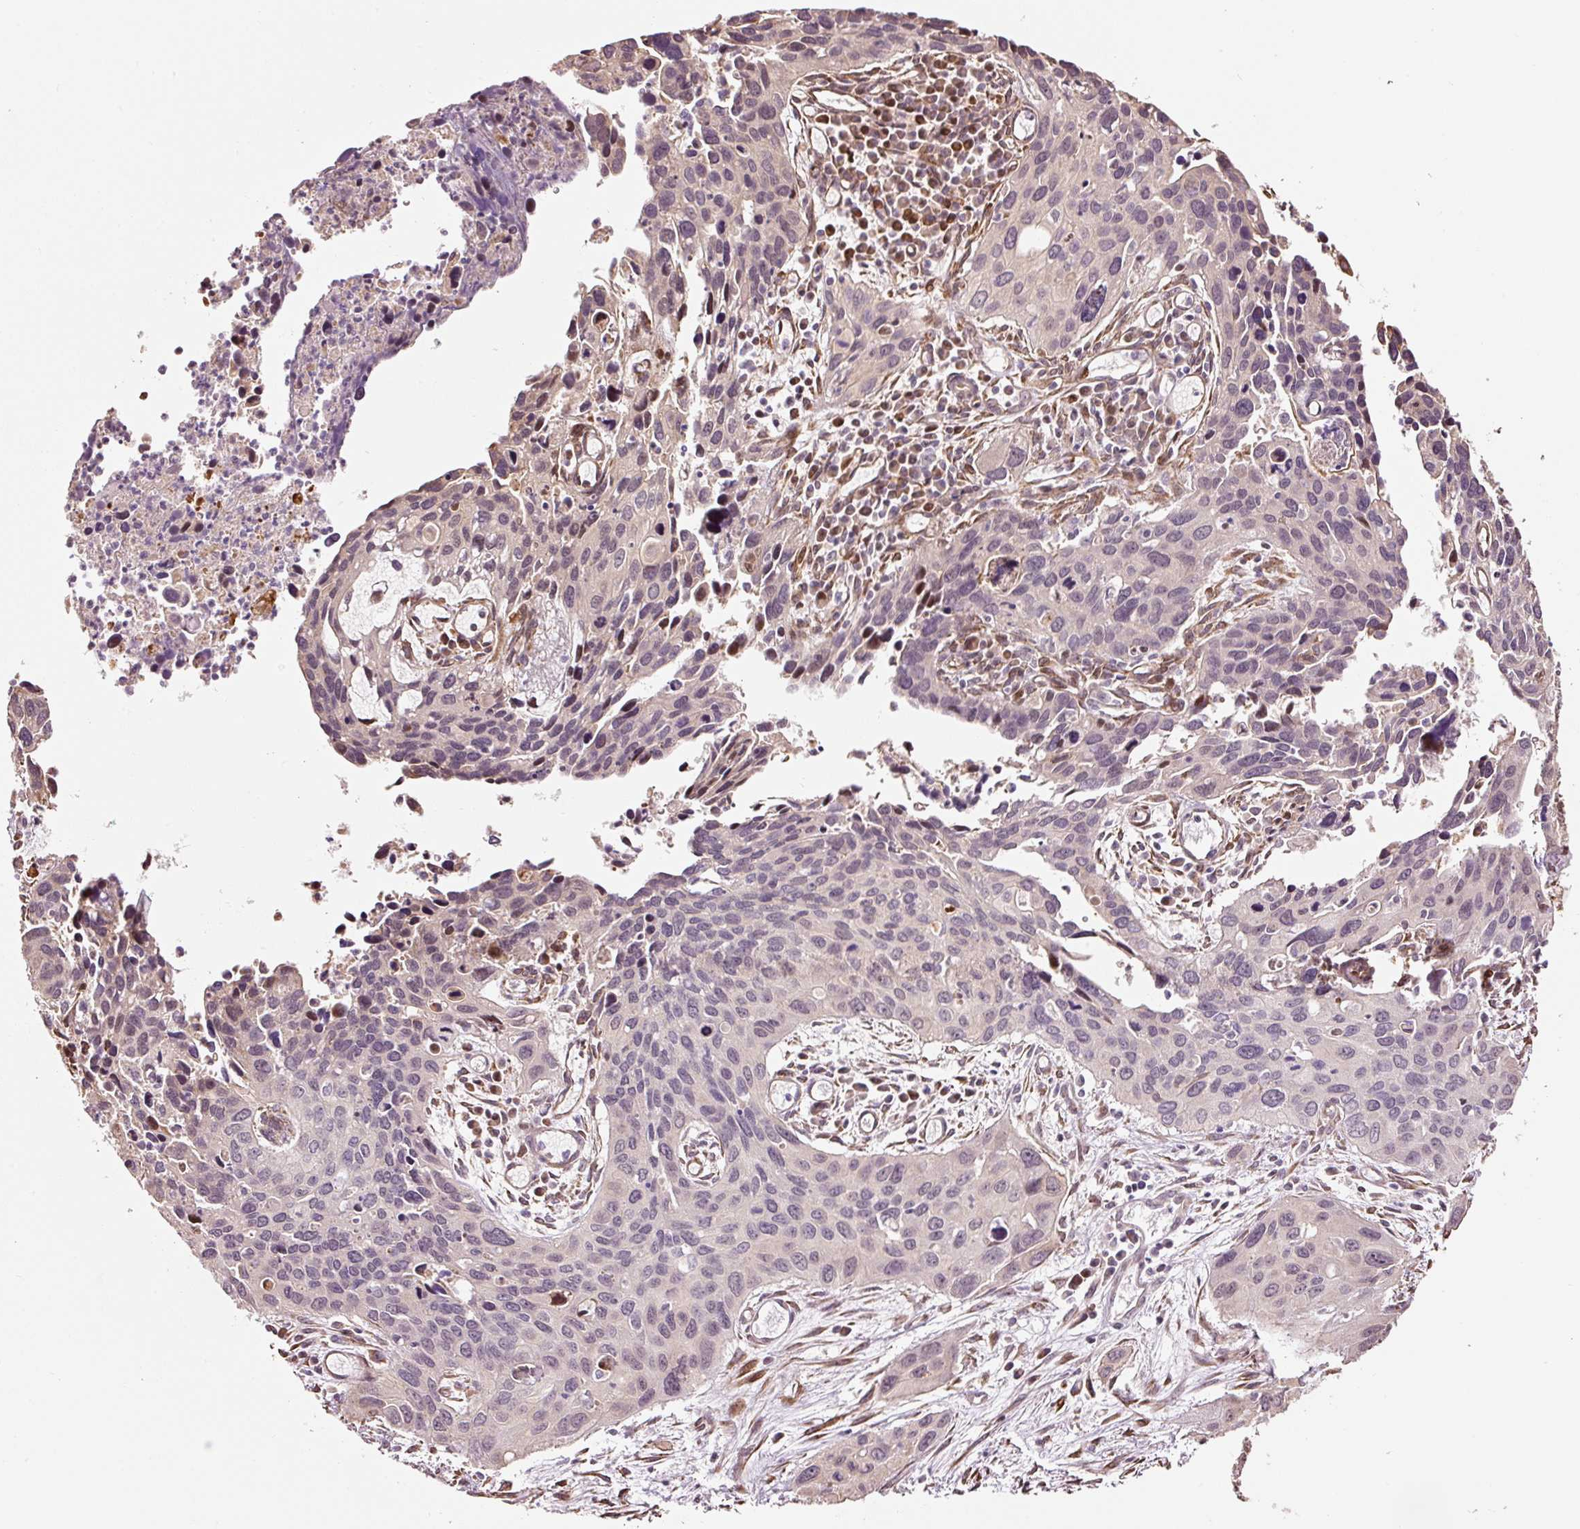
{"staining": {"intensity": "negative", "quantity": "none", "location": "none"}, "tissue": "cervical cancer", "cell_type": "Tumor cells", "image_type": "cancer", "snomed": [{"axis": "morphology", "description": "Squamous cell carcinoma, NOS"}, {"axis": "topography", "description": "Cervix"}], "caption": "Human cervical squamous cell carcinoma stained for a protein using immunohistochemistry reveals no staining in tumor cells.", "gene": "ETF1", "patient": {"sex": "female", "age": 55}}